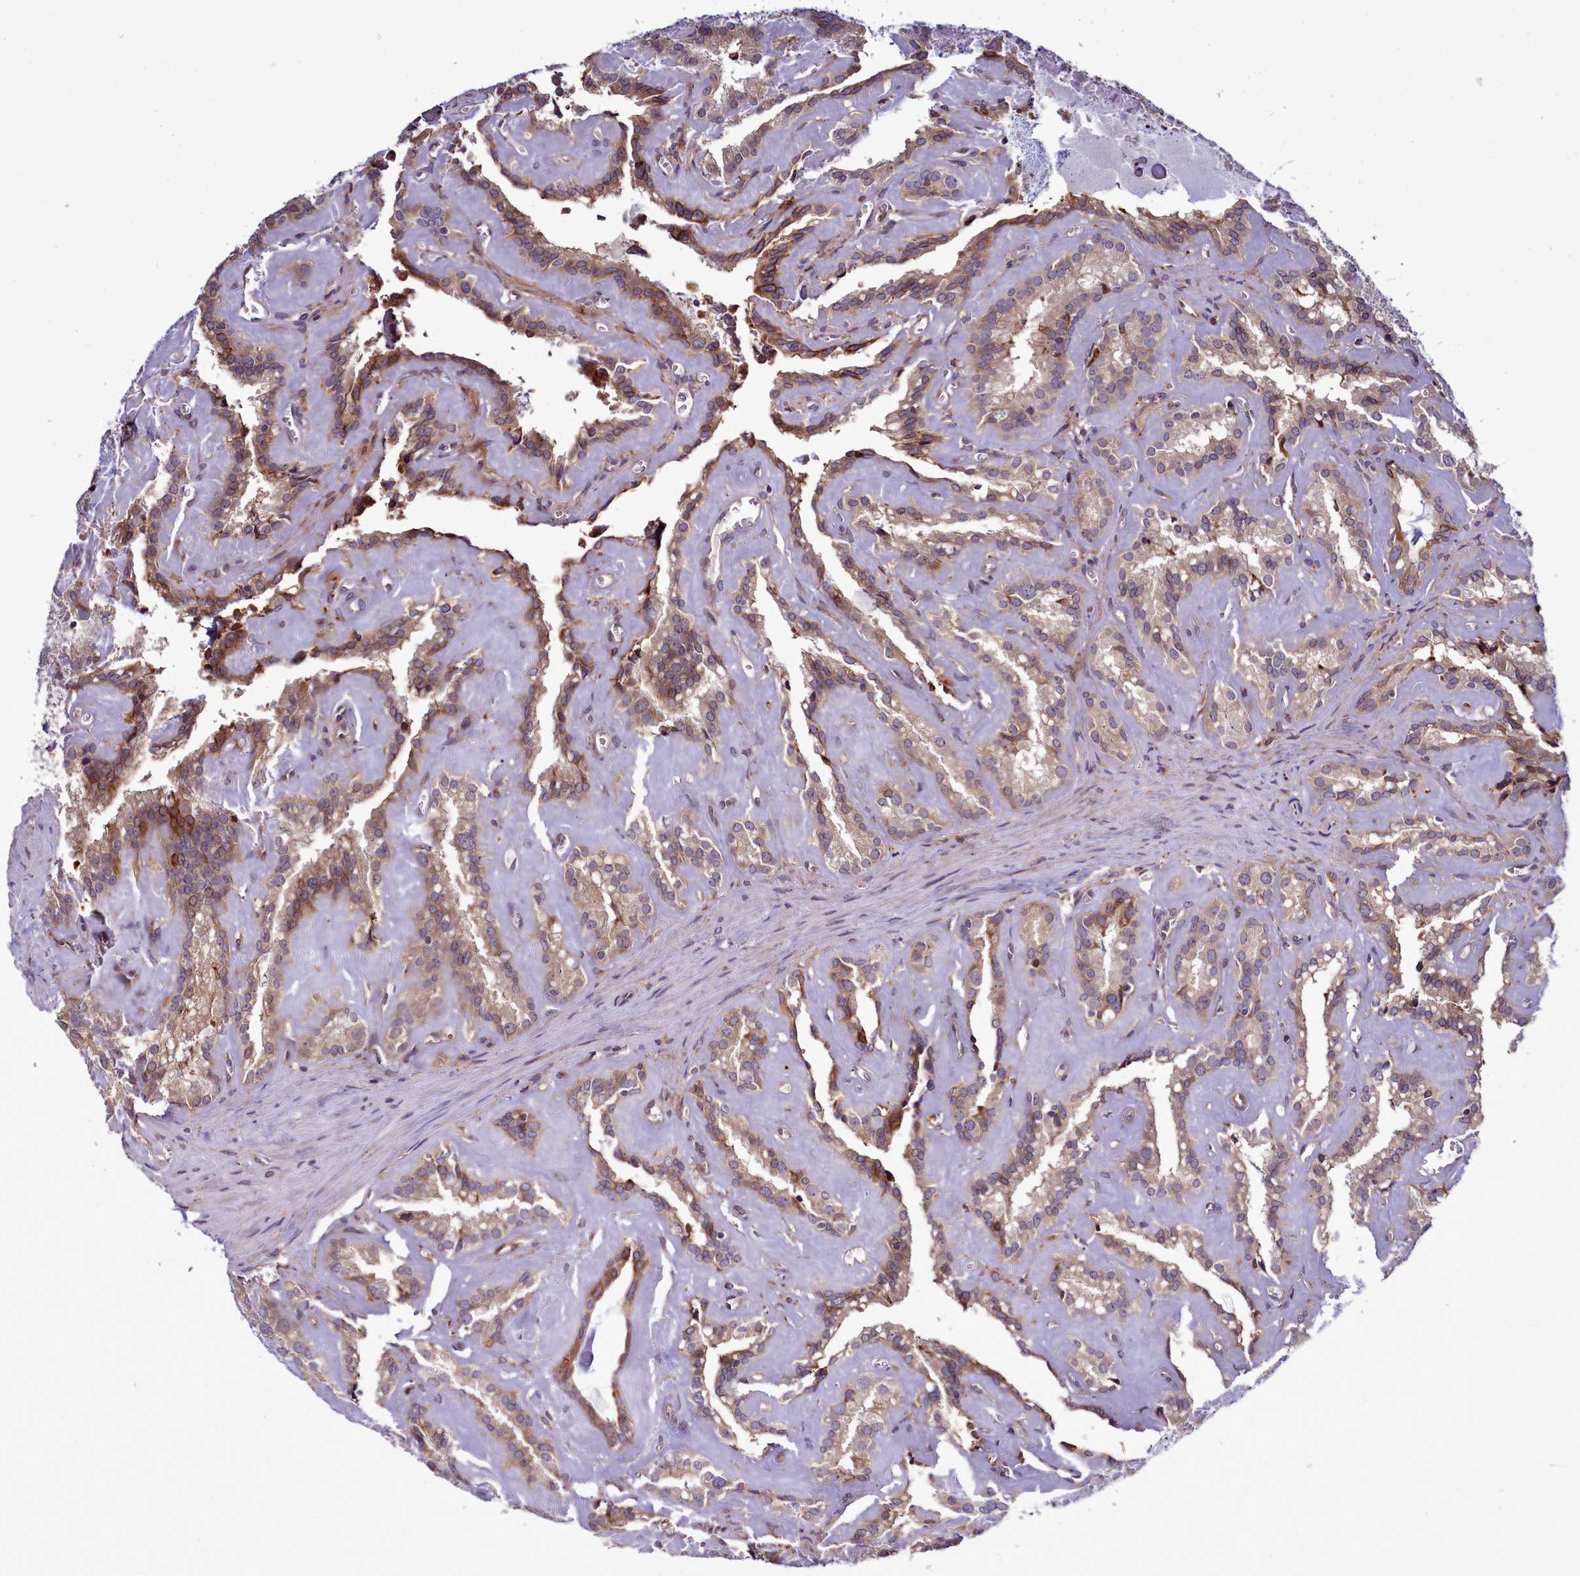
{"staining": {"intensity": "weak", "quantity": ">75%", "location": "cytoplasmic/membranous"}, "tissue": "seminal vesicle", "cell_type": "Glandular cells", "image_type": "normal", "snomed": [{"axis": "morphology", "description": "Normal tissue, NOS"}, {"axis": "topography", "description": "Prostate"}, {"axis": "topography", "description": "Seminal veicle"}], "caption": "Protein analysis of benign seminal vesicle displays weak cytoplasmic/membranous expression in approximately >75% of glandular cells. (IHC, brightfield microscopy, high magnification).", "gene": "RAPGEF4", "patient": {"sex": "male", "age": 59}}